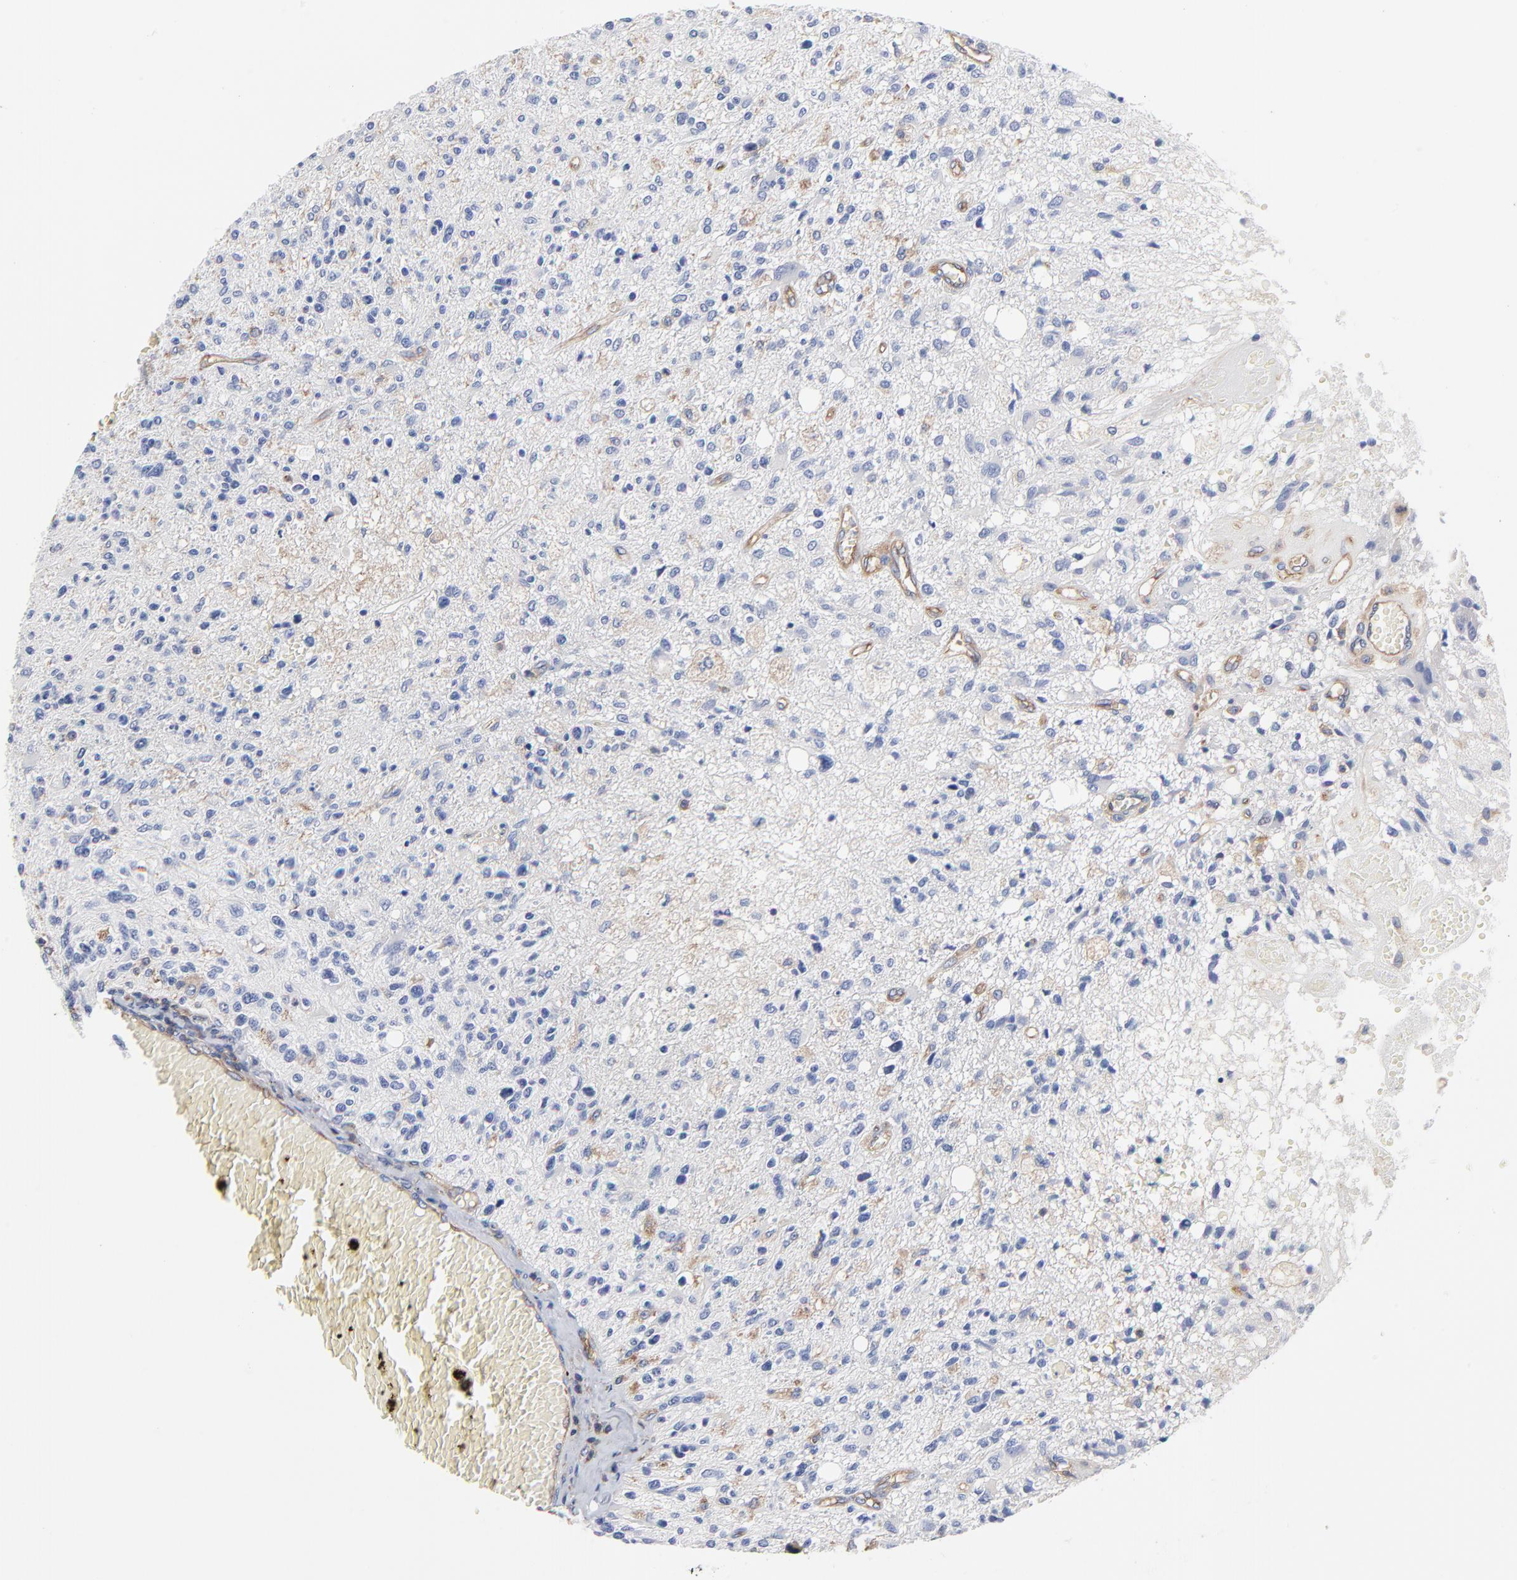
{"staining": {"intensity": "negative", "quantity": "none", "location": "none"}, "tissue": "glioma", "cell_type": "Tumor cells", "image_type": "cancer", "snomed": [{"axis": "morphology", "description": "Glioma, malignant, High grade"}, {"axis": "topography", "description": "Cerebral cortex"}], "caption": "Tumor cells are negative for protein expression in human glioma.", "gene": "CD2AP", "patient": {"sex": "male", "age": 76}}